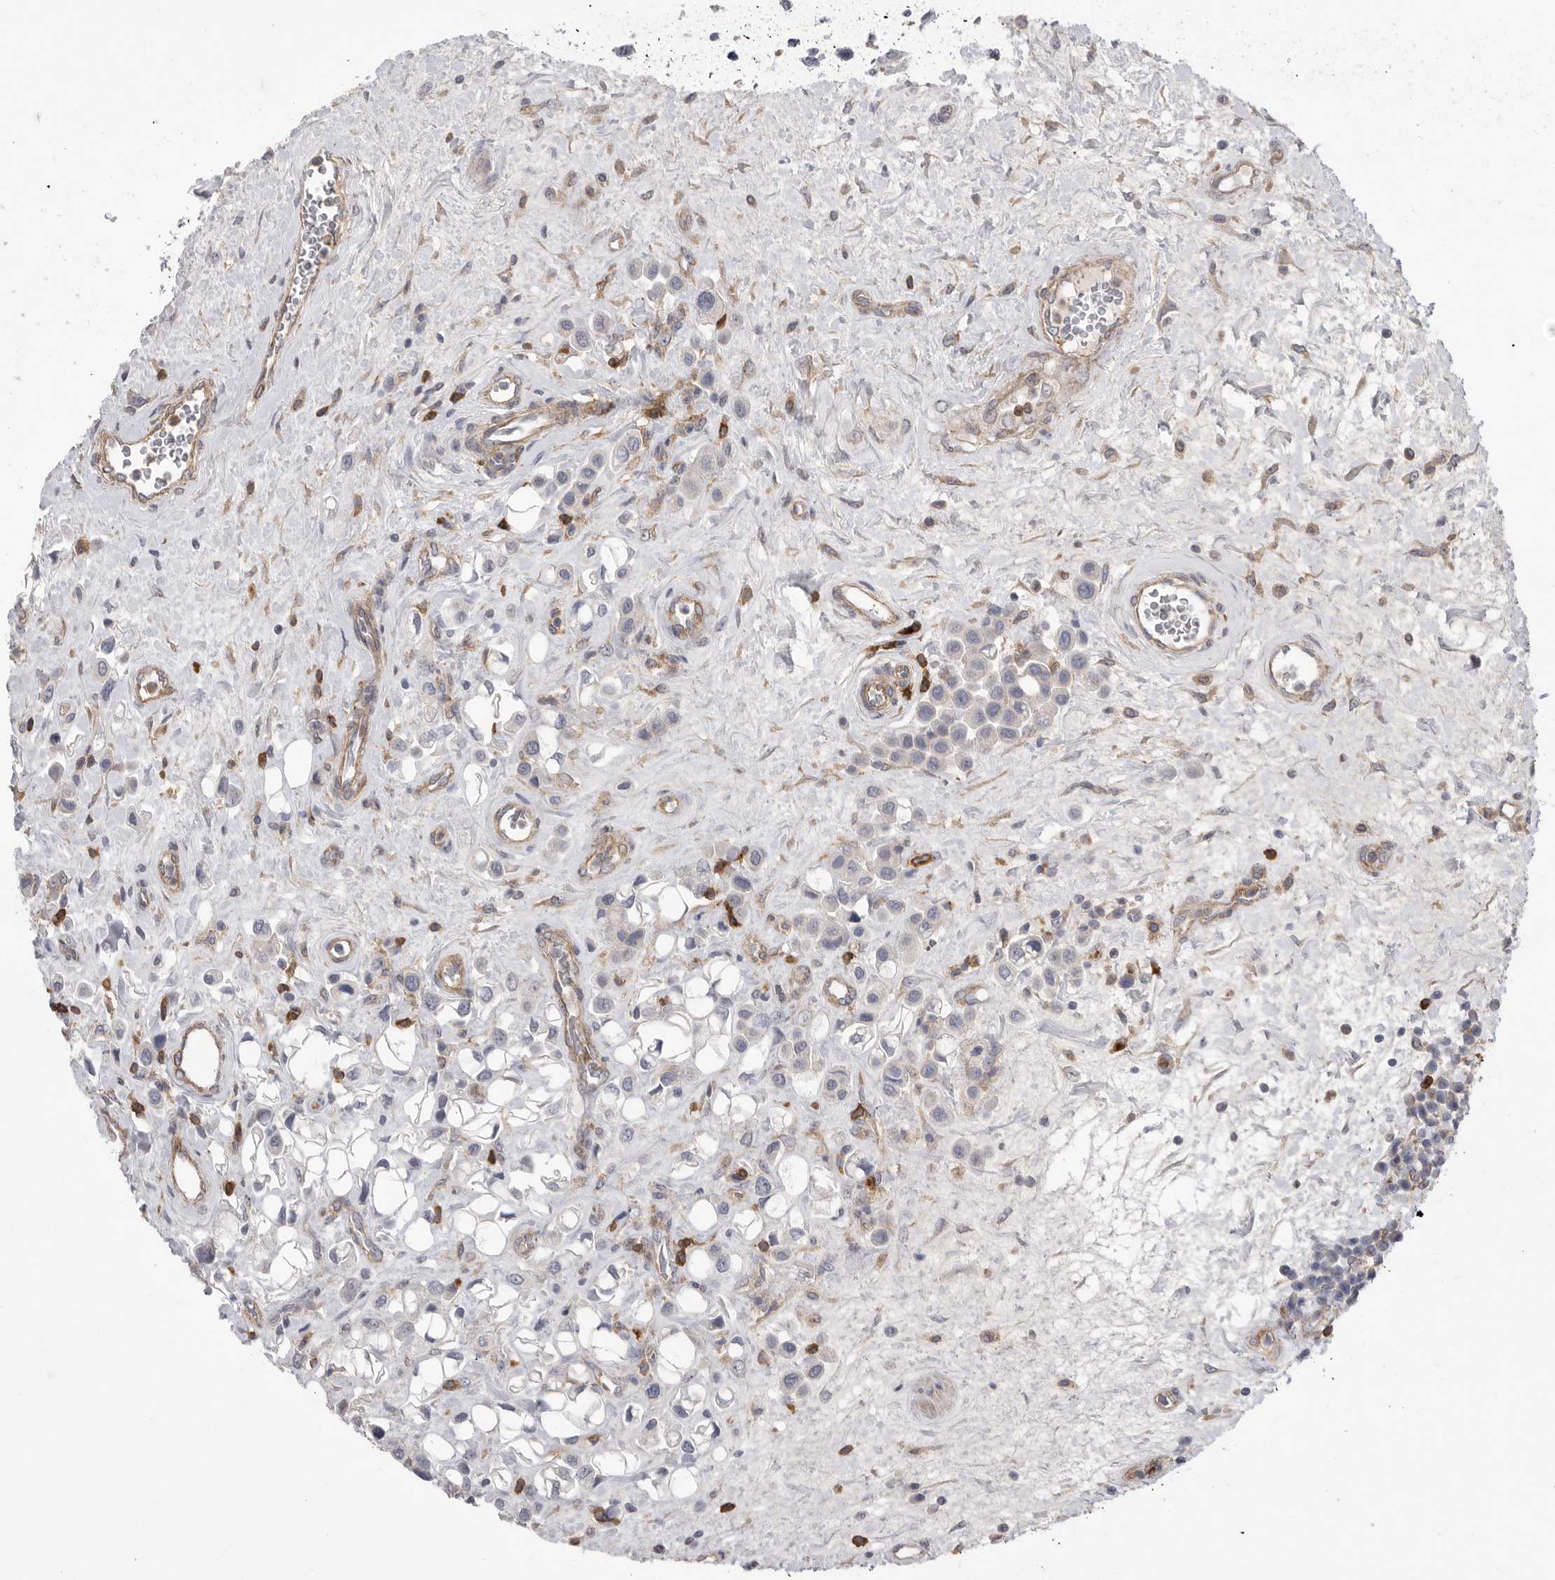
{"staining": {"intensity": "negative", "quantity": "none", "location": "none"}, "tissue": "urothelial cancer", "cell_type": "Tumor cells", "image_type": "cancer", "snomed": [{"axis": "morphology", "description": "Urothelial carcinoma, High grade"}, {"axis": "topography", "description": "Urinary bladder"}], "caption": "High-grade urothelial carcinoma was stained to show a protein in brown. There is no significant expression in tumor cells.", "gene": "SIGLEC10", "patient": {"sex": "male", "age": 50}}